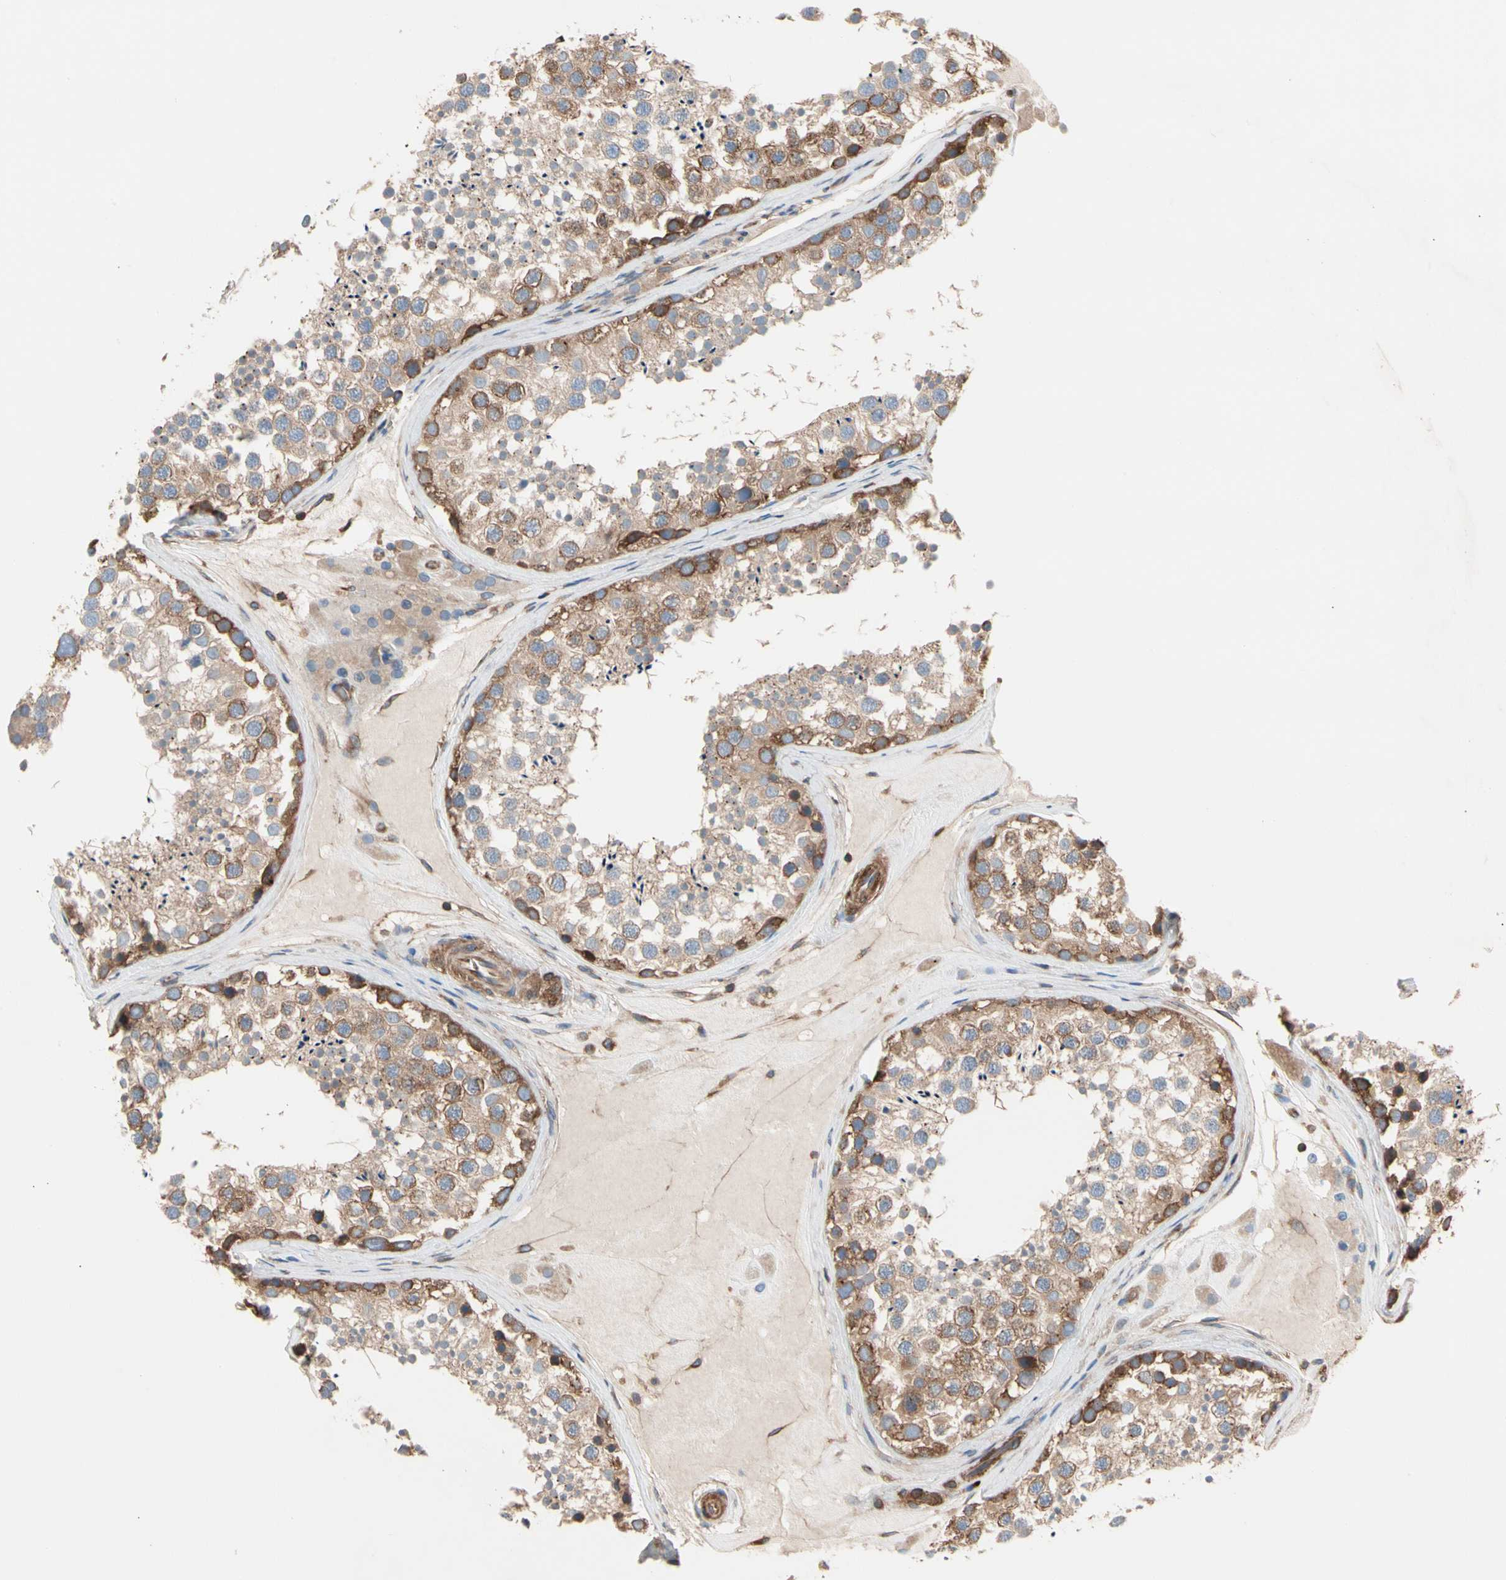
{"staining": {"intensity": "moderate", "quantity": ">75%", "location": "cytoplasmic/membranous"}, "tissue": "testis", "cell_type": "Cells in seminiferous ducts", "image_type": "normal", "snomed": [{"axis": "morphology", "description": "Normal tissue, NOS"}, {"axis": "topography", "description": "Testis"}], "caption": "Immunohistochemistry (IHC) of unremarkable human testis demonstrates medium levels of moderate cytoplasmic/membranous expression in about >75% of cells in seminiferous ducts. Nuclei are stained in blue.", "gene": "ROCK1", "patient": {"sex": "male", "age": 46}}